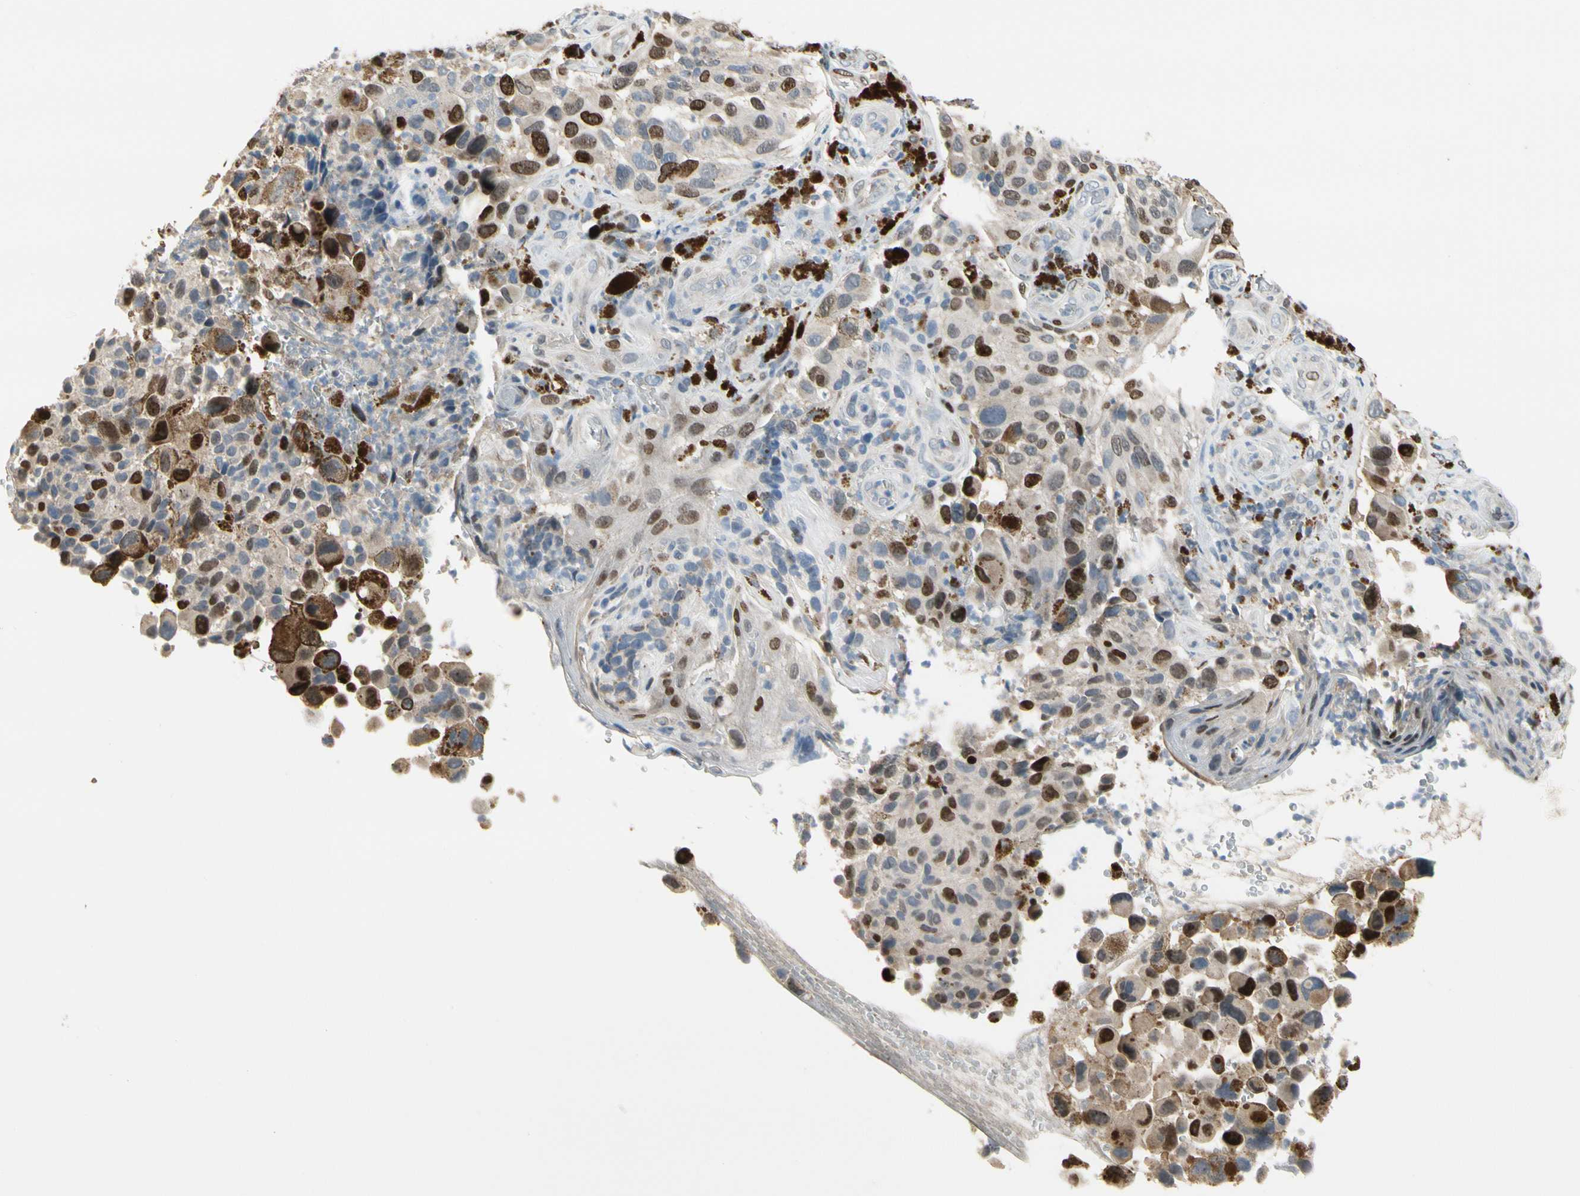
{"staining": {"intensity": "moderate", "quantity": "<25%", "location": "nuclear"}, "tissue": "melanoma", "cell_type": "Tumor cells", "image_type": "cancer", "snomed": [{"axis": "morphology", "description": "Malignant melanoma, NOS"}, {"axis": "topography", "description": "Skin"}], "caption": "This image reveals immunohistochemistry (IHC) staining of malignant melanoma, with low moderate nuclear expression in approximately <25% of tumor cells.", "gene": "ZKSCAN4", "patient": {"sex": "female", "age": 73}}